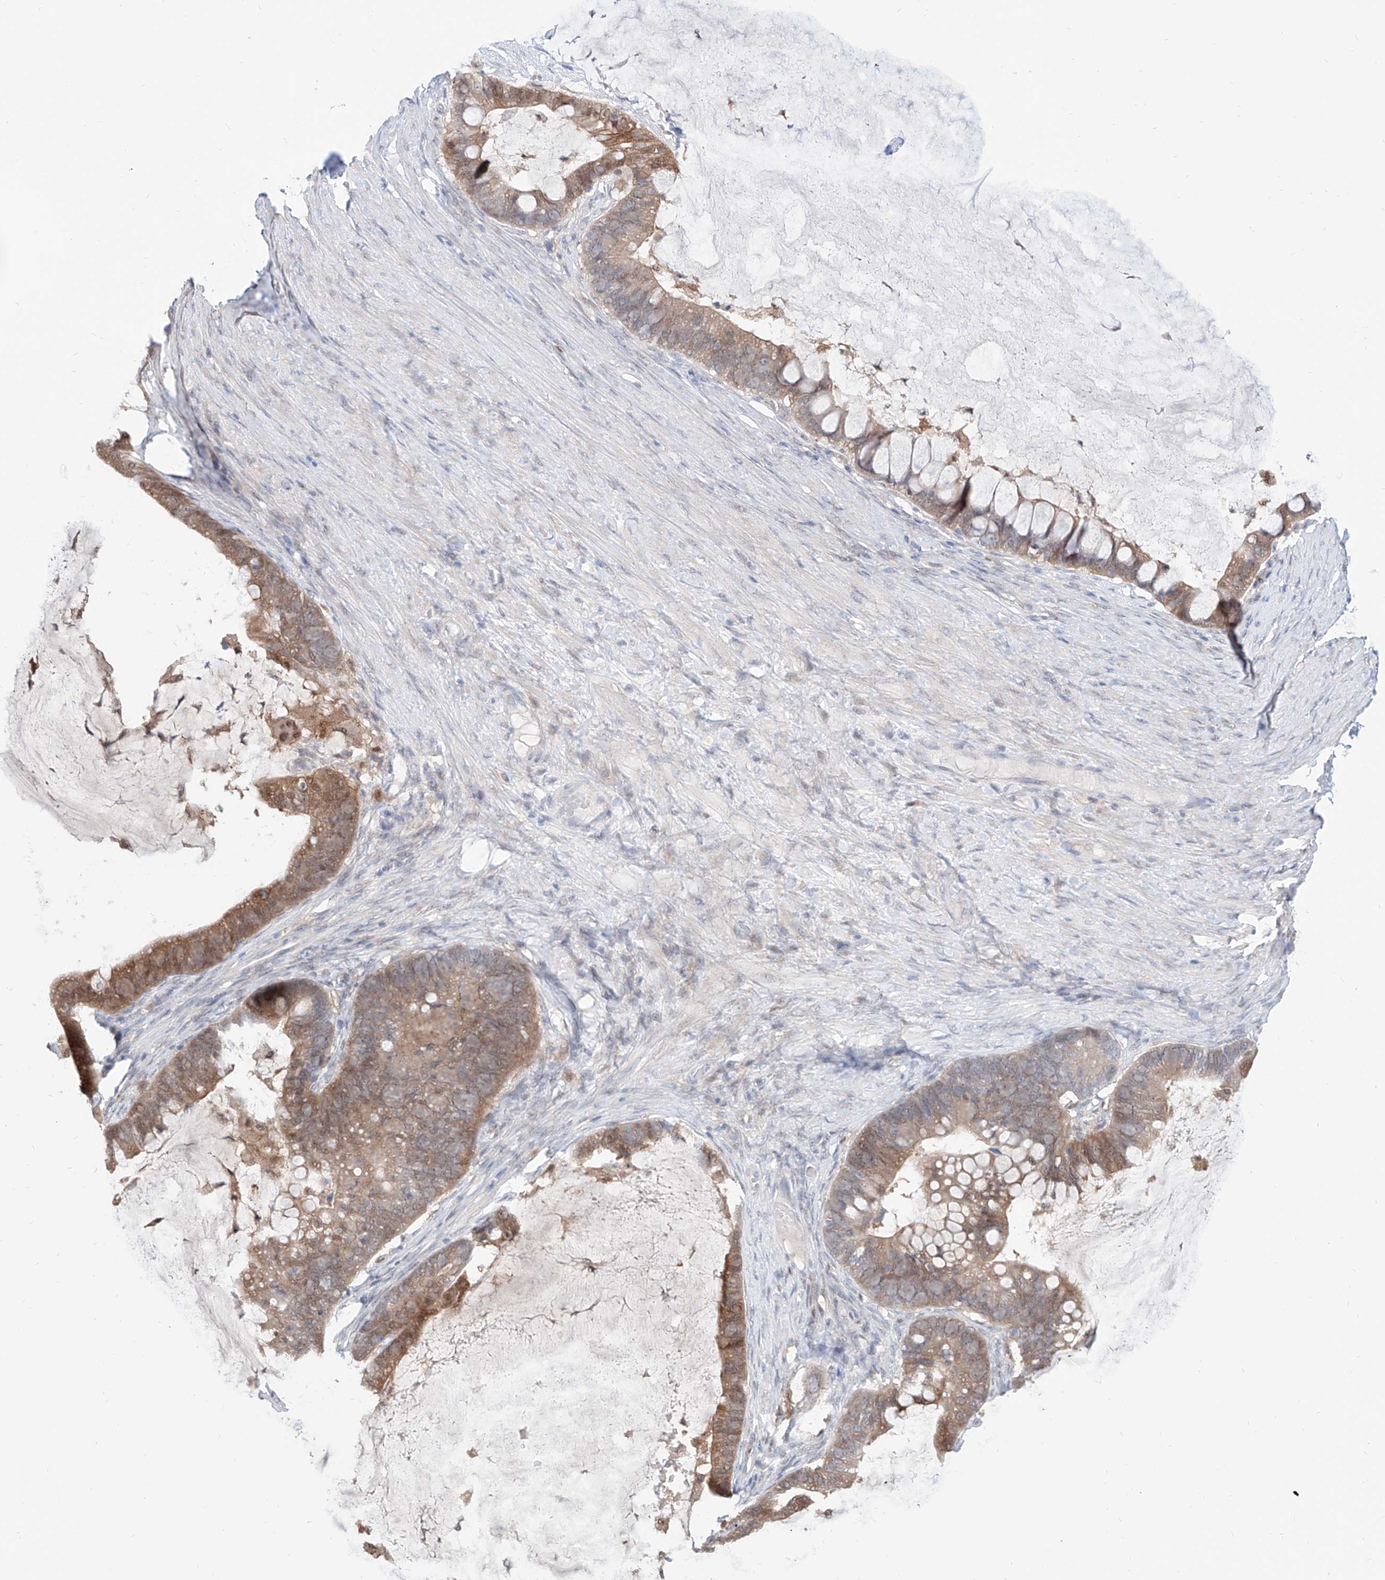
{"staining": {"intensity": "moderate", "quantity": ">75%", "location": "cytoplasmic/membranous,nuclear"}, "tissue": "ovarian cancer", "cell_type": "Tumor cells", "image_type": "cancer", "snomed": [{"axis": "morphology", "description": "Cystadenocarcinoma, mucinous, NOS"}, {"axis": "topography", "description": "Ovary"}], "caption": "The image exhibits a brown stain indicating the presence of a protein in the cytoplasmic/membranous and nuclear of tumor cells in ovarian mucinous cystadenocarcinoma. The protein is stained brown, and the nuclei are stained in blue (DAB (3,3'-diaminobenzidine) IHC with brightfield microscopy, high magnification).", "gene": "PDXK", "patient": {"sex": "female", "age": 61}}